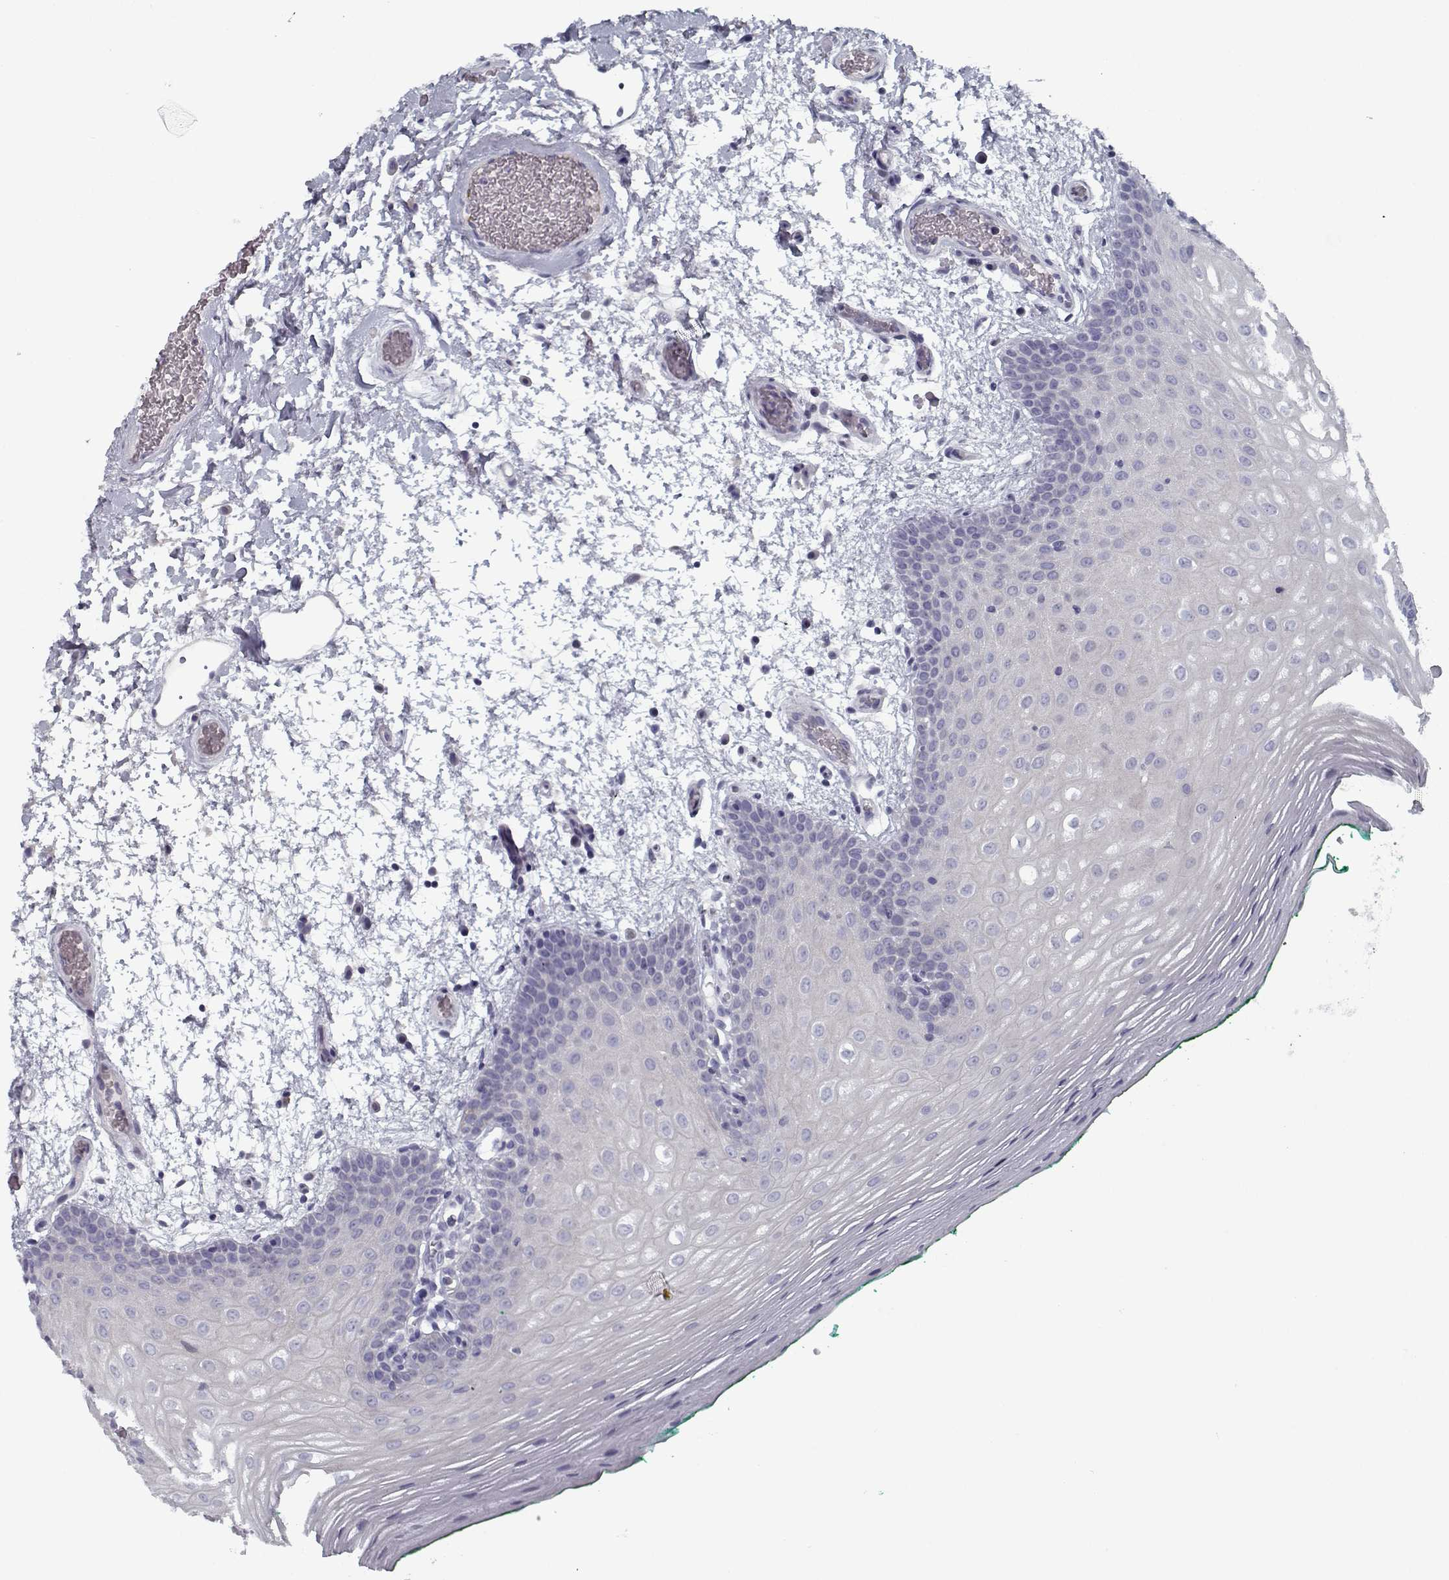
{"staining": {"intensity": "weak", "quantity": "<25%", "location": "cytoplasmic/membranous"}, "tissue": "oral mucosa", "cell_type": "Squamous epithelial cells", "image_type": "normal", "snomed": [{"axis": "morphology", "description": "Normal tissue, NOS"}, {"axis": "morphology", "description": "Squamous cell carcinoma, NOS"}, {"axis": "topography", "description": "Oral tissue"}, {"axis": "topography", "description": "Head-Neck"}], "caption": "Immunohistochemistry (IHC) of normal oral mucosa reveals no staining in squamous epithelial cells. (Brightfield microscopy of DAB immunohistochemistry at high magnification).", "gene": "DDX25", "patient": {"sex": "male", "age": 78}}